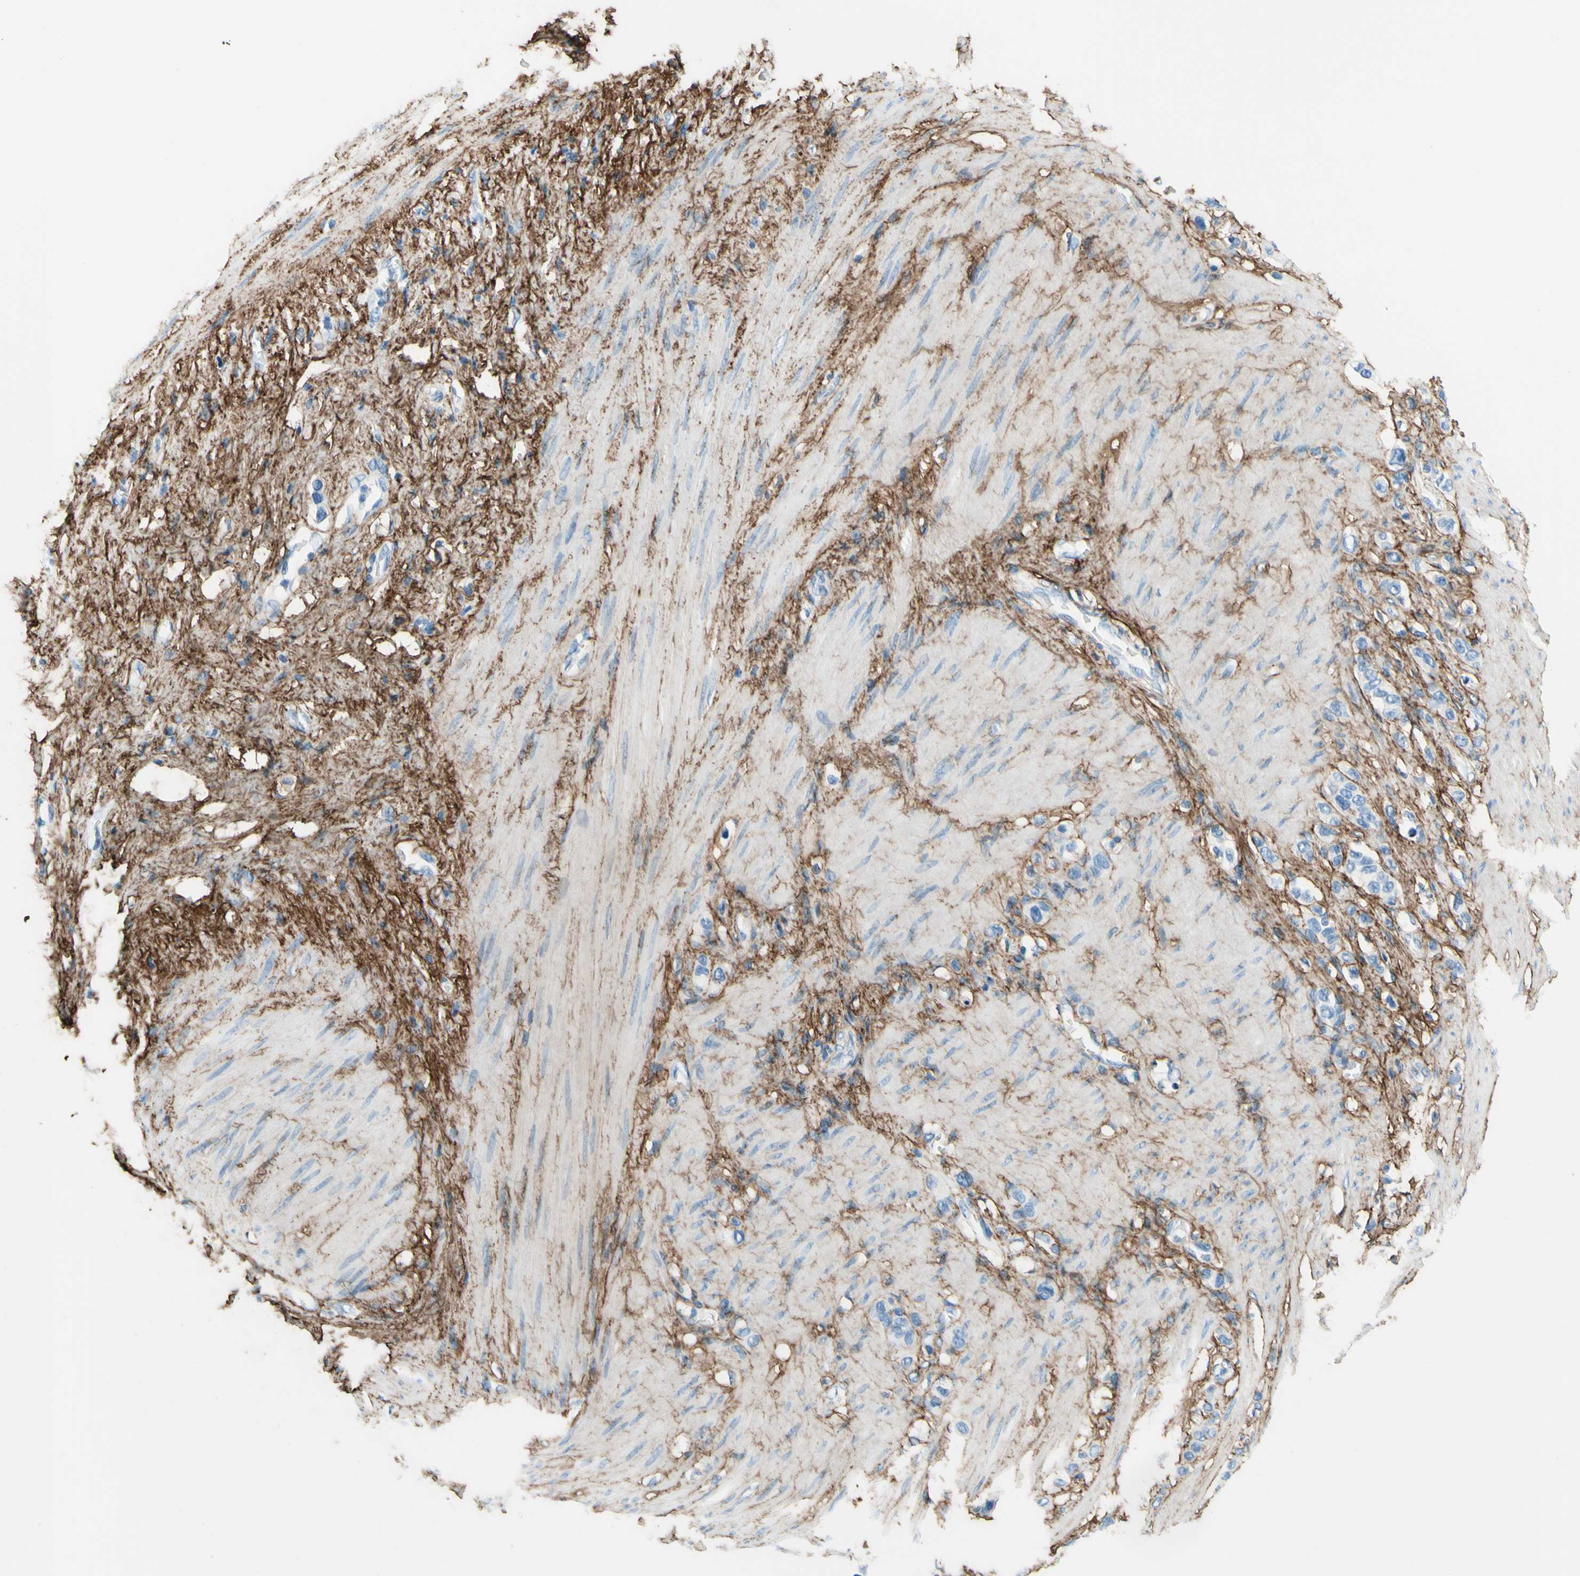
{"staining": {"intensity": "negative", "quantity": "none", "location": "none"}, "tissue": "stomach cancer", "cell_type": "Tumor cells", "image_type": "cancer", "snomed": [{"axis": "morphology", "description": "Adenocarcinoma, NOS"}, {"axis": "morphology", "description": "Adenocarcinoma, High grade"}, {"axis": "topography", "description": "Stomach, upper"}, {"axis": "topography", "description": "Stomach, lower"}], "caption": "Immunohistochemical staining of human stomach adenocarcinoma demonstrates no significant staining in tumor cells.", "gene": "MFAP5", "patient": {"sex": "female", "age": 65}}